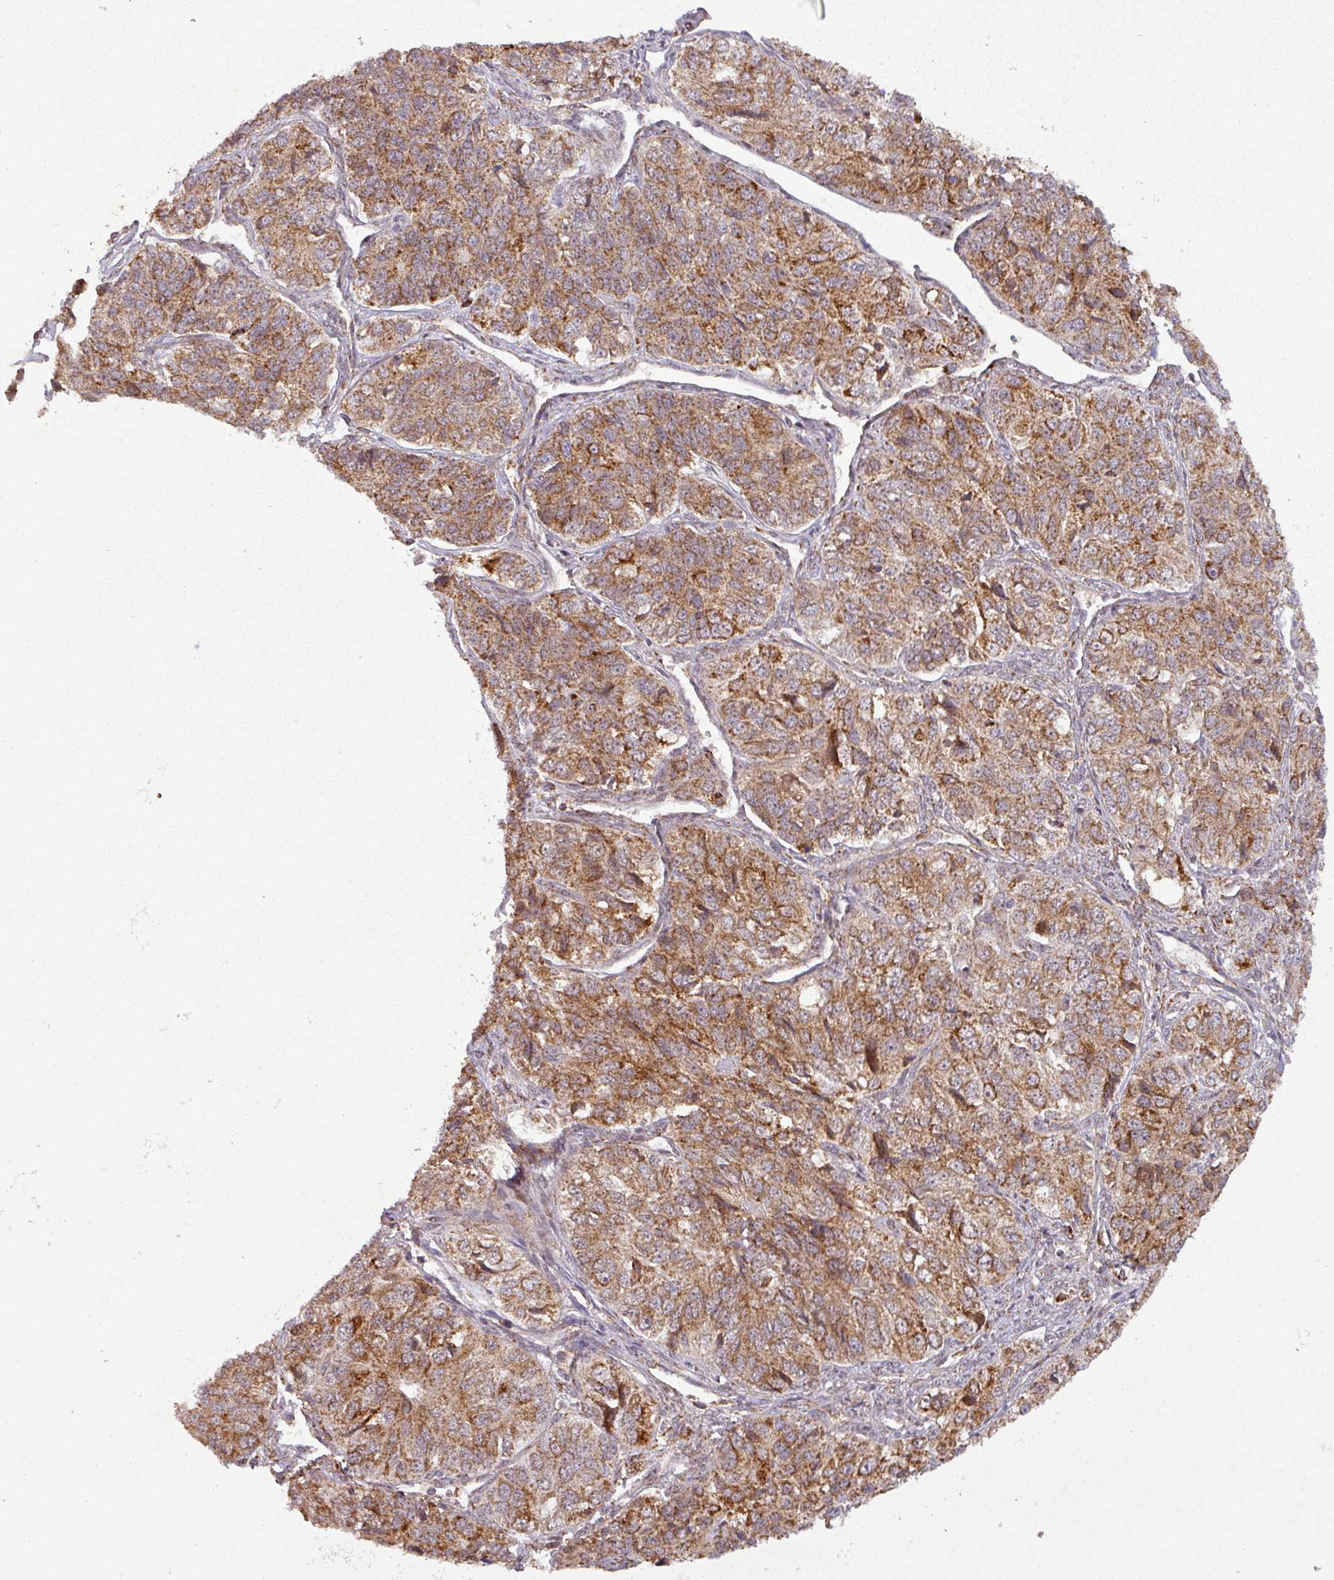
{"staining": {"intensity": "strong", "quantity": ">75%", "location": "cytoplasmic/membranous"}, "tissue": "ovarian cancer", "cell_type": "Tumor cells", "image_type": "cancer", "snomed": [{"axis": "morphology", "description": "Carcinoma, endometroid"}, {"axis": "topography", "description": "Ovary"}], "caption": "The photomicrograph shows immunohistochemical staining of ovarian cancer. There is strong cytoplasmic/membranous staining is appreciated in approximately >75% of tumor cells. (DAB IHC with brightfield microscopy, high magnification).", "gene": "GPD2", "patient": {"sex": "female", "age": 51}}